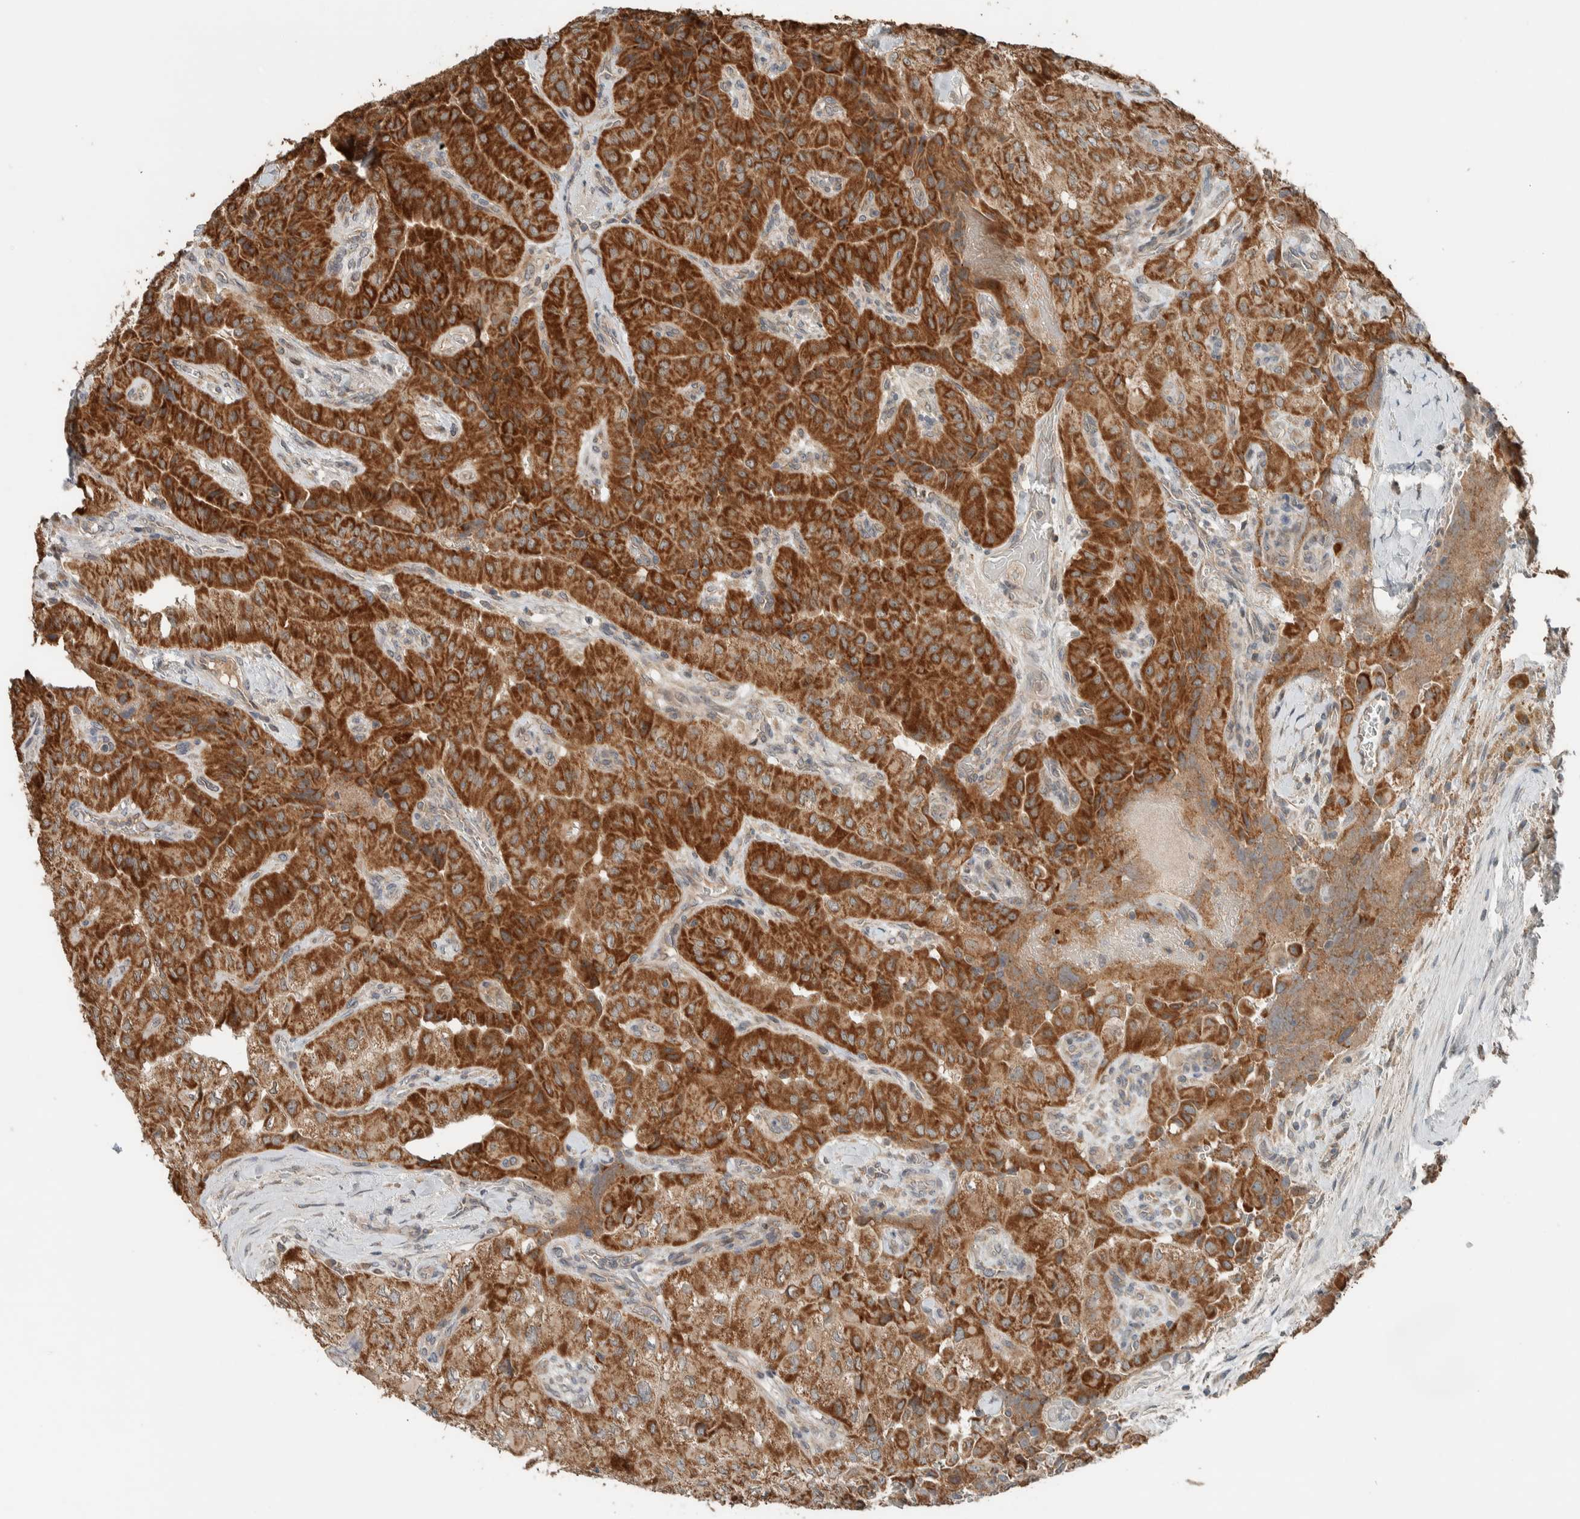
{"staining": {"intensity": "strong", "quantity": ">75%", "location": "cytoplasmic/membranous"}, "tissue": "thyroid cancer", "cell_type": "Tumor cells", "image_type": "cancer", "snomed": [{"axis": "morphology", "description": "Papillary adenocarcinoma, NOS"}, {"axis": "topography", "description": "Thyroid gland"}], "caption": "Immunohistochemical staining of human thyroid cancer reveals strong cytoplasmic/membranous protein expression in about >75% of tumor cells. (Stains: DAB in brown, nuclei in blue, Microscopy: brightfield microscopy at high magnification).", "gene": "NBR1", "patient": {"sex": "female", "age": 59}}